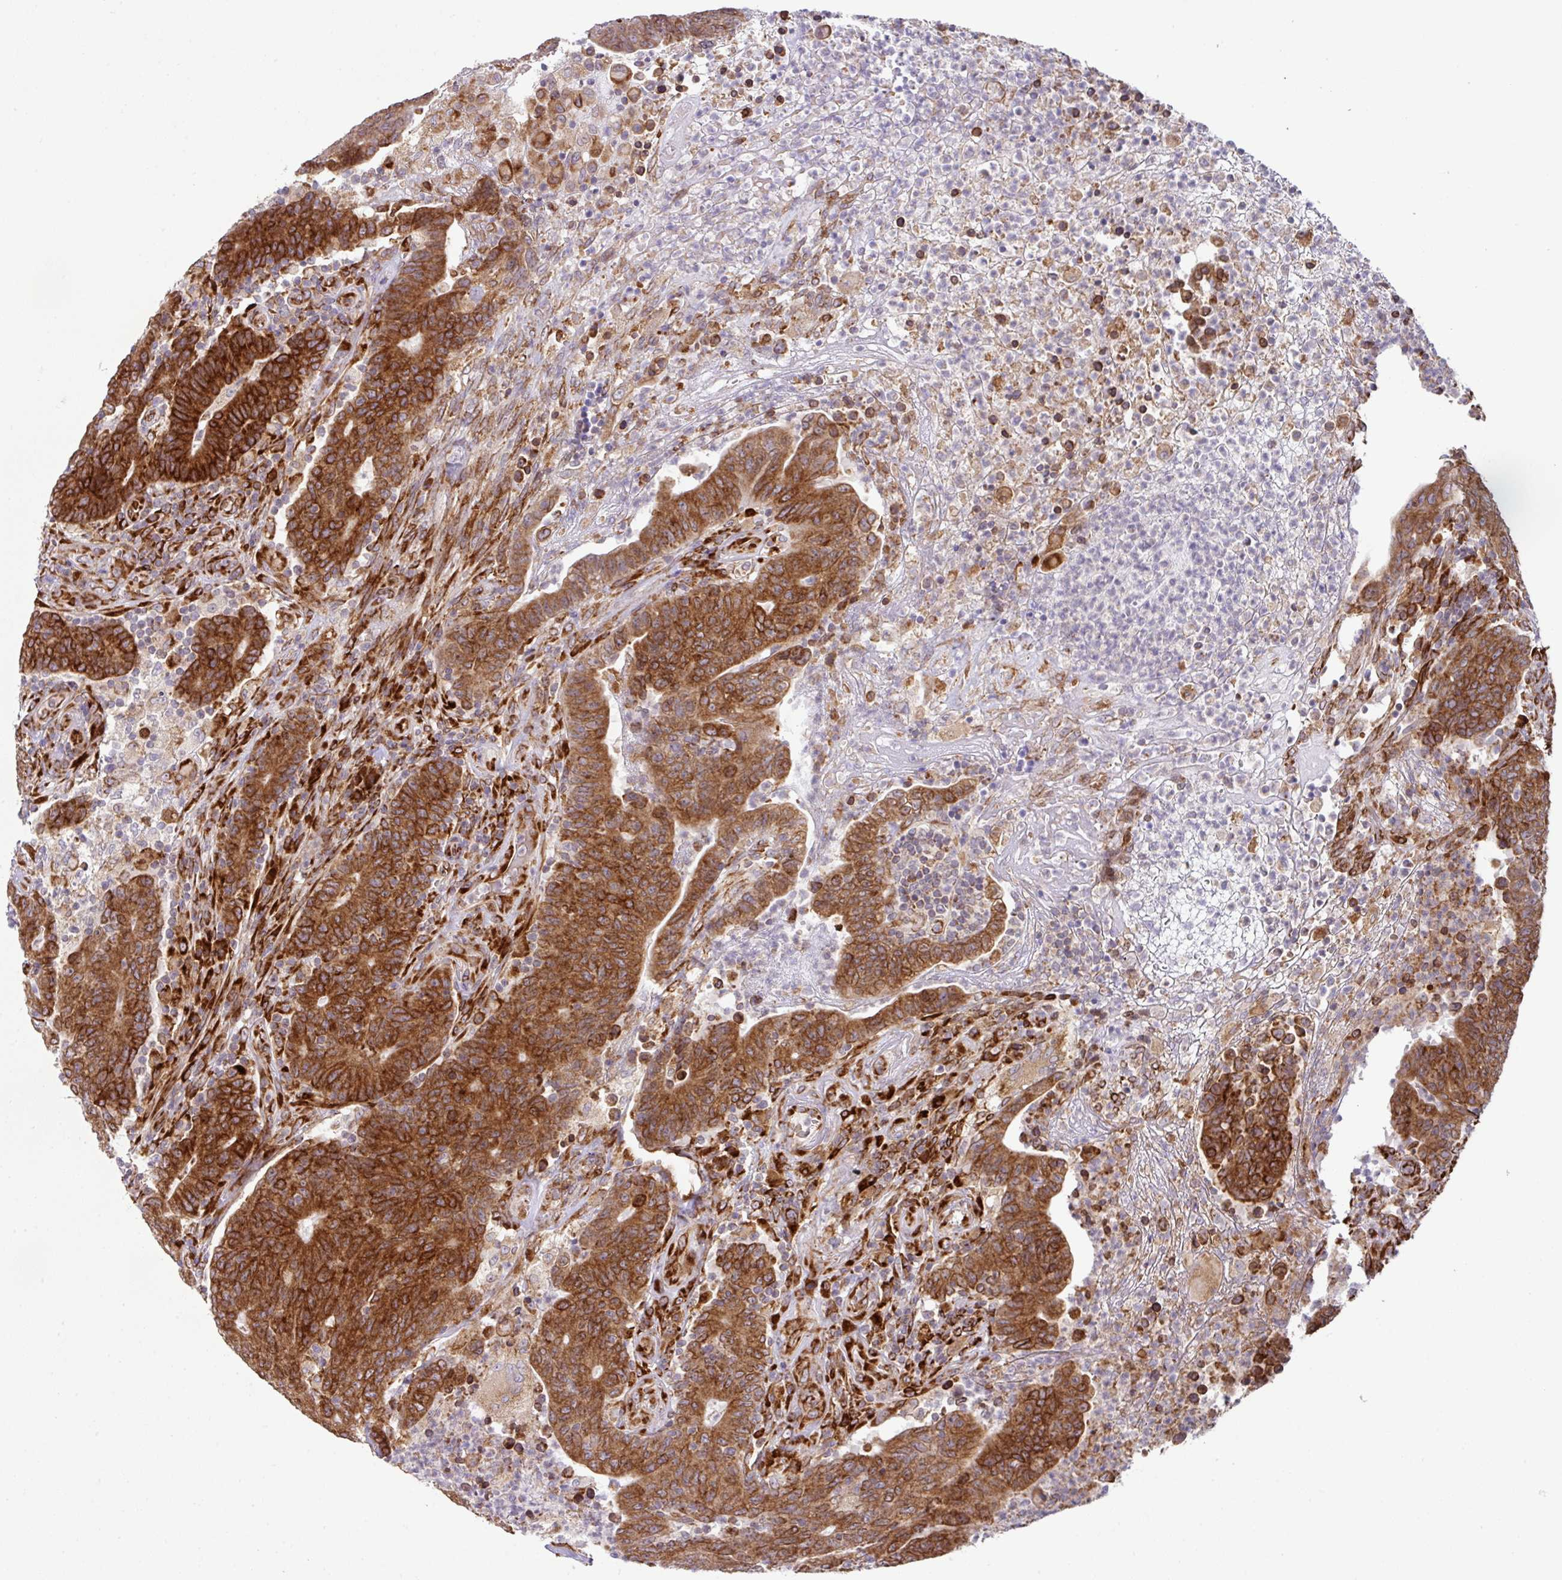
{"staining": {"intensity": "strong", "quantity": ">75%", "location": "cytoplasmic/membranous"}, "tissue": "colorectal cancer", "cell_type": "Tumor cells", "image_type": "cancer", "snomed": [{"axis": "morphology", "description": "Adenocarcinoma, NOS"}, {"axis": "topography", "description": "Colon"}], "caption": "Protein staining of colorectal cancer tissue reveals strong cytoplasmic/membranous positivity in approximately >75% of tumor cells.", "gene": "SLC39A7", "patient": {"sex": "female", "age": 75}}